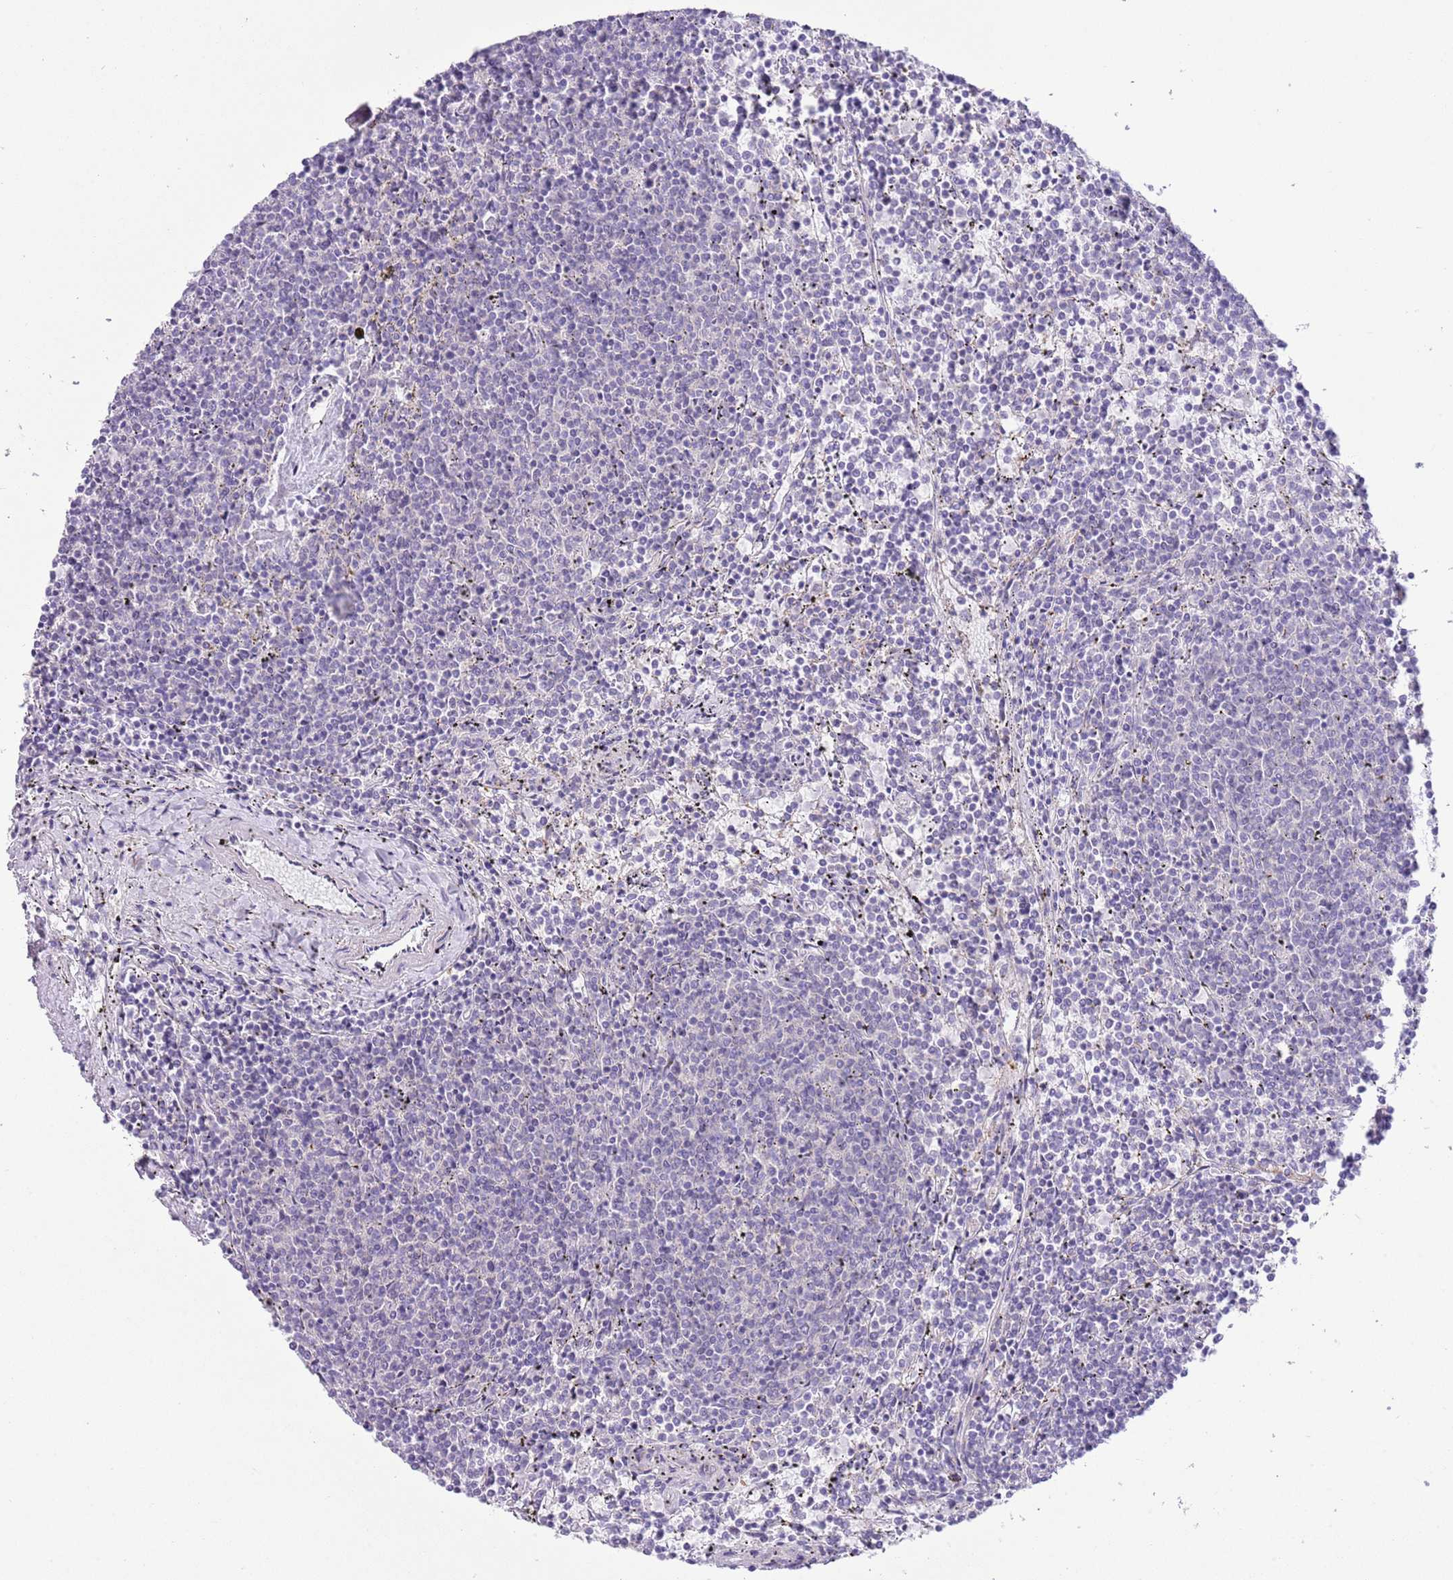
{"staining": {"intensity": "negative", "quantity": "none", "location": "none"}, "tissue": "lymphoma", "cell_type": "Tumor cells", "image_type": "cancer", "snomed": [{"axis": "morphology", "description": "Malignant lymphoma, non-Hodgkin's type, Low grade"}, {"axis": "topography", "description": "Spleen"}], "caption": "Tumor cells are negative for brown protein staining in malignant lymphoma, non-Hodgkin's type (low-grade).", "gene": "MIDN", "patient": {"sex": "female", "age": 50}}